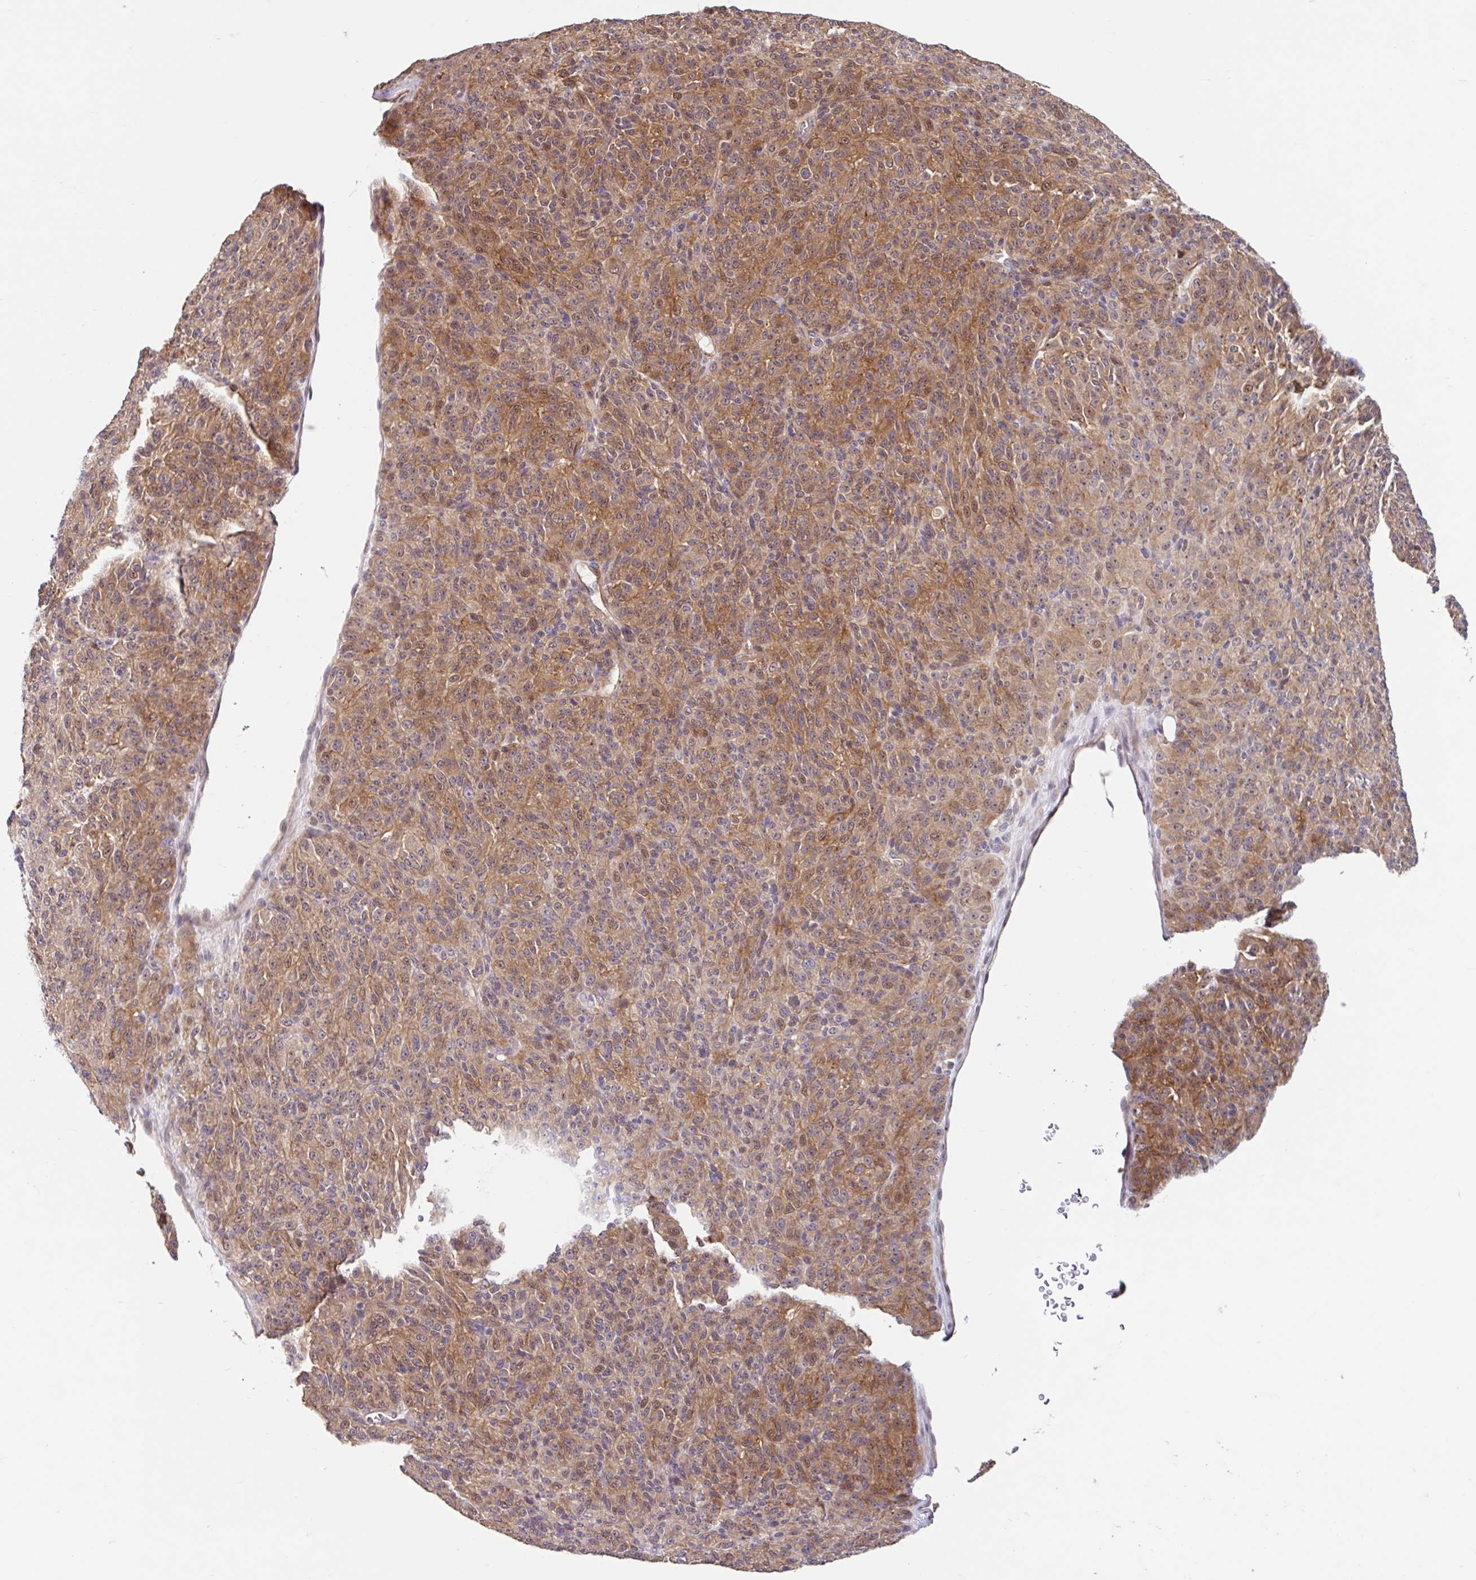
{"staining": {"intensity": "moderate", "quantity": ">75%", "location": "cytoplasmic/membranous"}, "tissue": "melanoma", "cell_type": "Tumor cells", "image_type": "cancer", "snomed": [{"axis": "morphology", "description": "Malignant melanoma, Metastatic site"}, {"axis": "topography", "description": "Brain"}], "caption": "Brown immunohistochemical staining in malignant melanoma (metastatic site) shows moderate cytoplasmic/membranous expression in approximately >75% of tumor cells.", "gene": "STYXL1", "patient": {"sex": "female", "age": 56}}